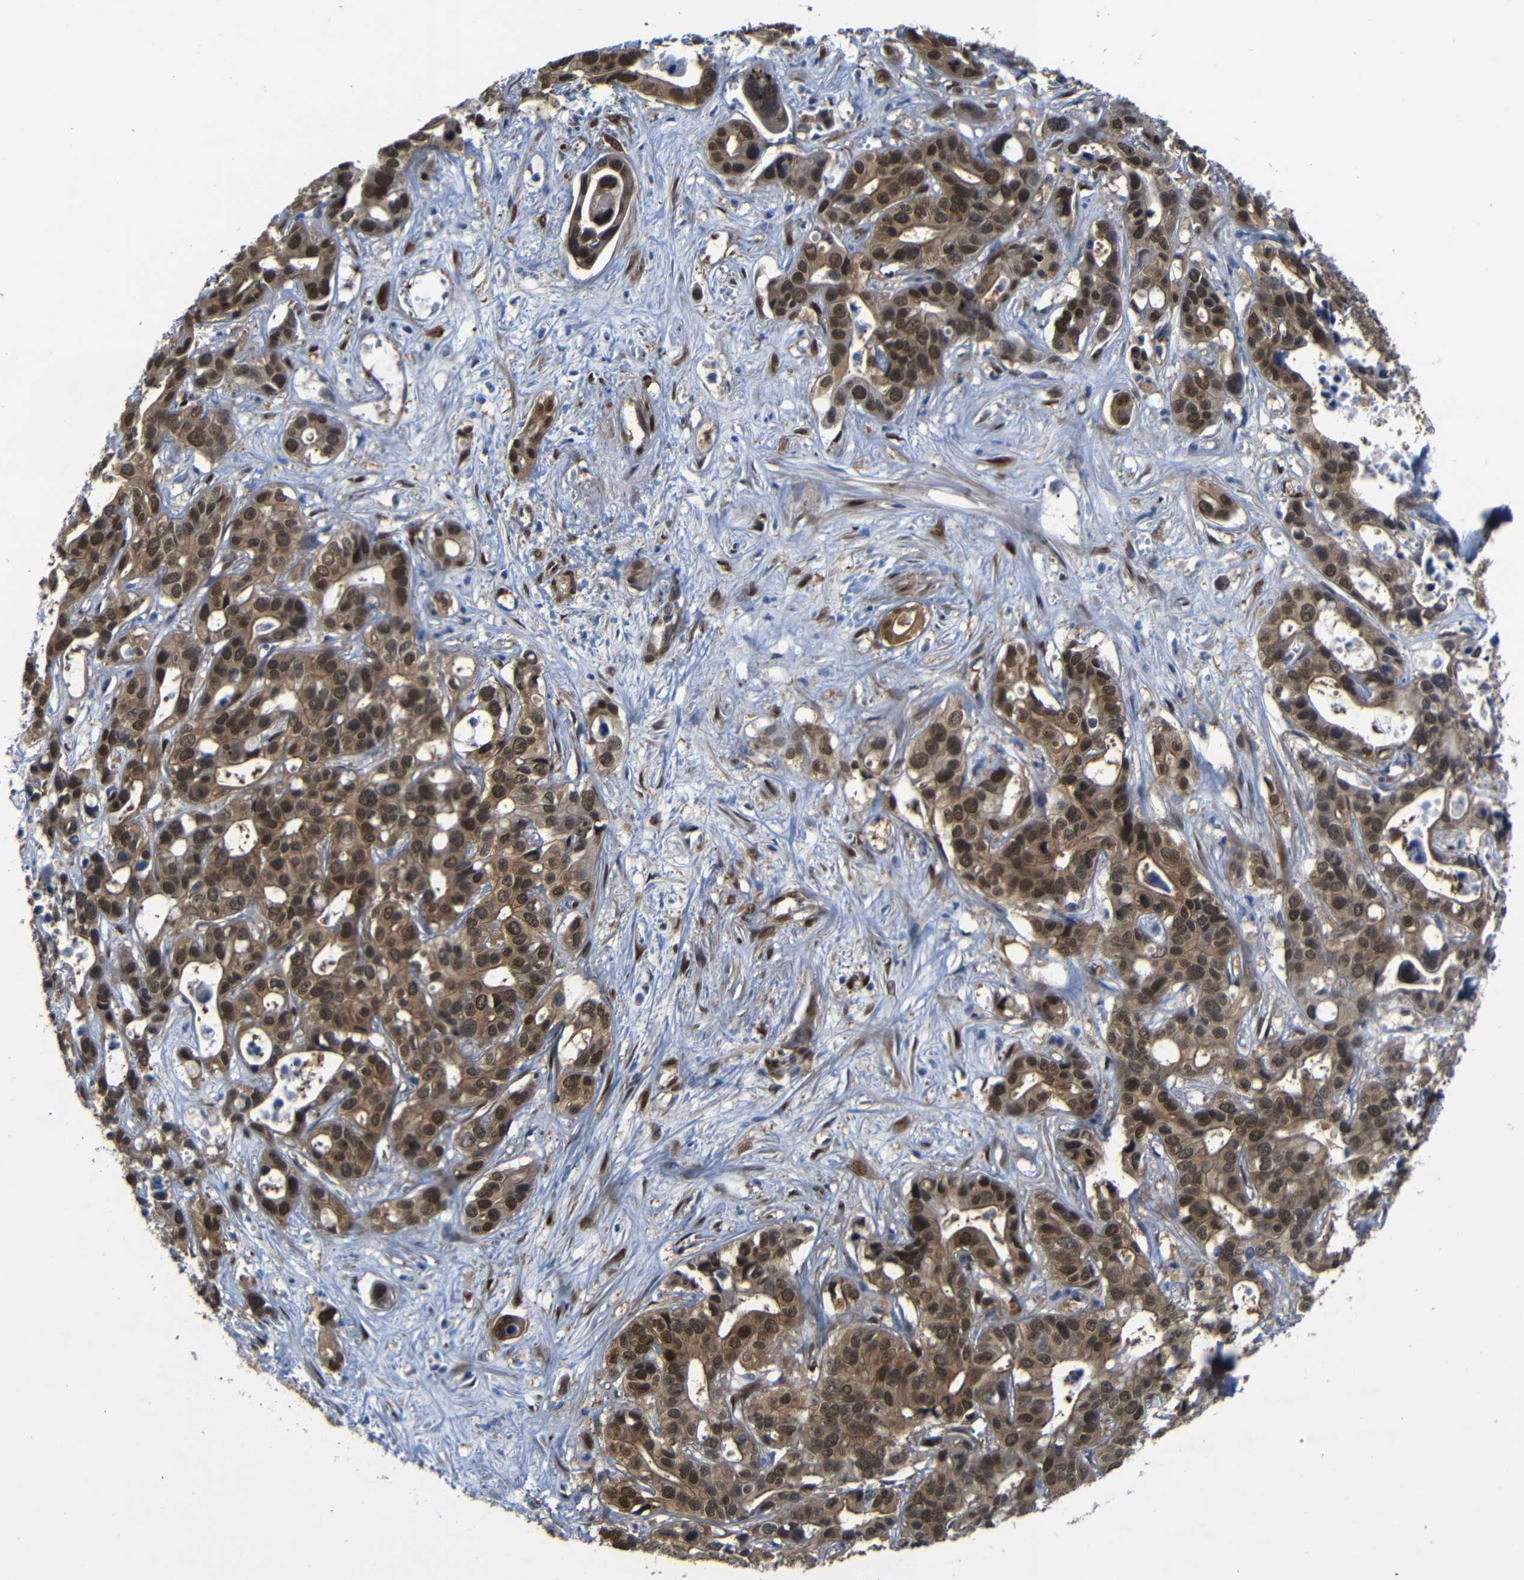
{"staining": {"intensity": "moderate", "quantity": ">75%", "location": "cytoplasmic/membranous,nuclear"}, "tissue": "liver cancer", "cell_type": "Tumor cells", "image_type": "cancer", "snomed": [{"axis": "morphology", "description": "Cholangiocarcinoma"}, {"axis": "topography", "description": "Liver"}], "caption": "An immunohistochemistry image of tumor tissue is shown. Protein staining in brown labels moderate cytoplasmic/membranous and nuclear positivity in liver cholangiocarcinoma within tumor cells.", "gene": "YAP1", "patient": {"sex": "female", "age": 65}}